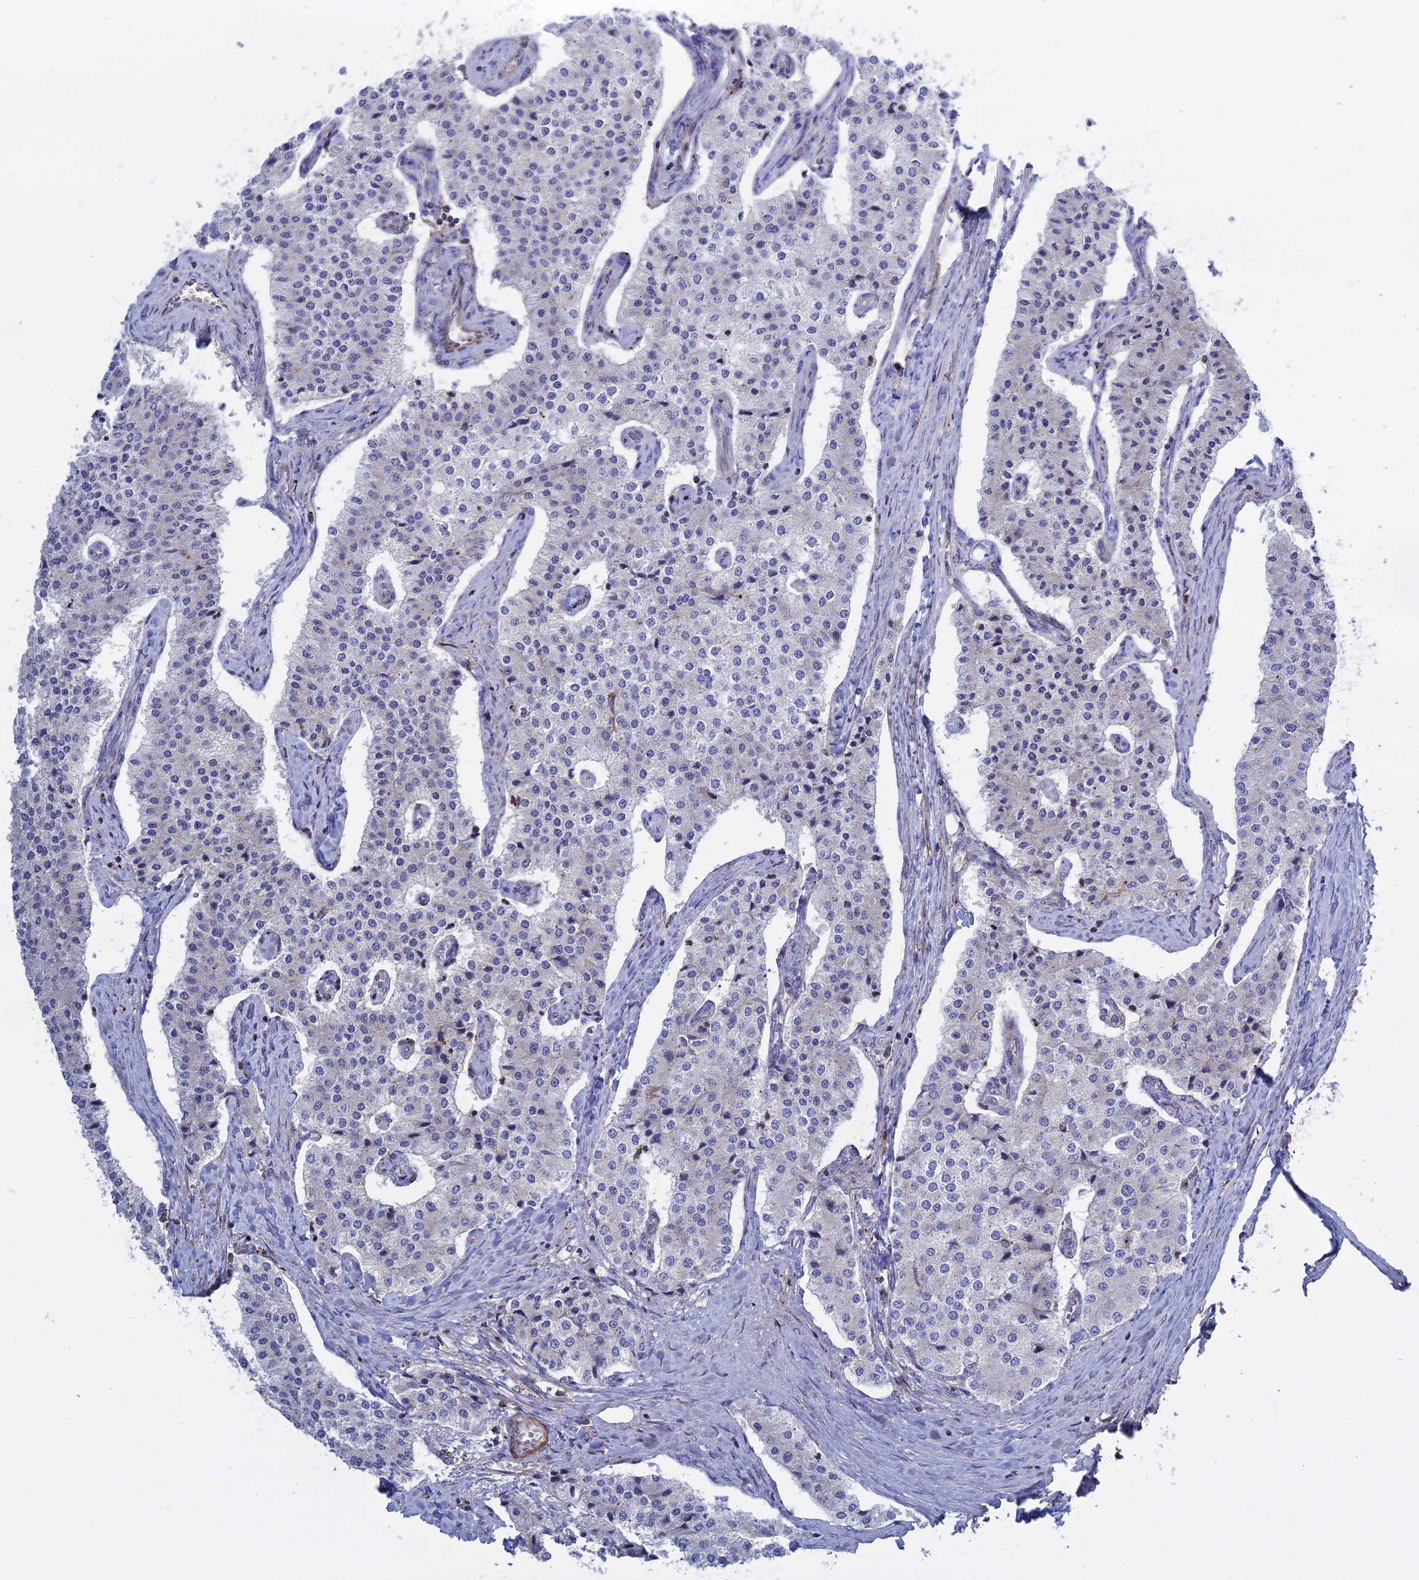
{"staining": {"intensity": "negative", "quantity": "none", "location": "none"}, "tissue": "carcinoid", "cell_type": "Tumor cells", "image_type": "cancer", "snomed": [{"axis": "morphology", "description": "Carcinoid, malignant, NOS"}, {"axis": "topography", "description": "Colon"}], "caption": "There is no significant staining in tumor cells of carcinoid.", "gene": "LYPD5", "patient": {"sex": "female", "age": 52}}